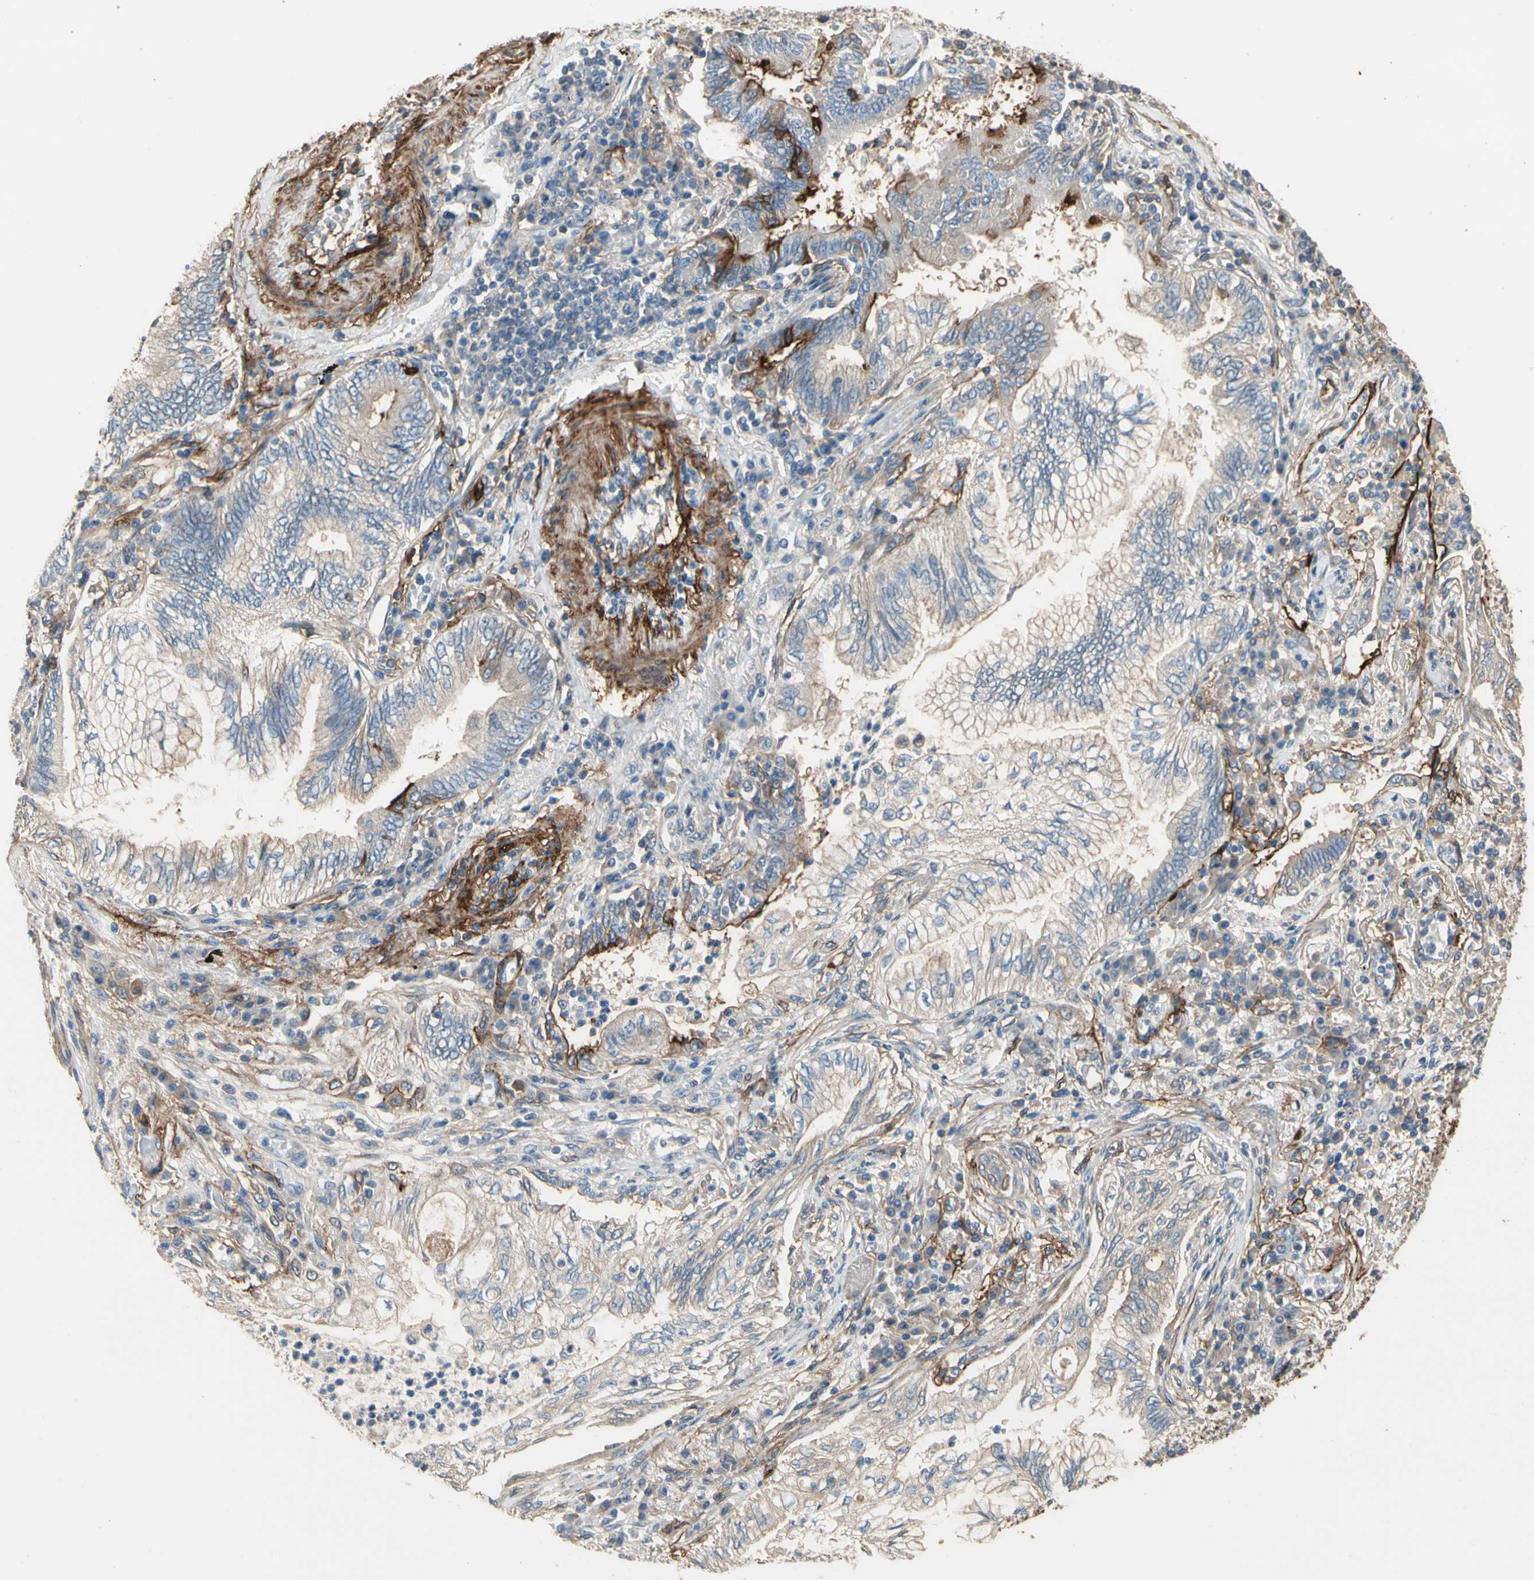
{"staining": {"intensity": "weak", "quantity": ">75%", "location": "cytoplasmic/membranous"}, "tissue": "lung cancer", "cell_type": "Tumor cells", "image_type": "cancer", "snomed": [{"axis": "morphology", "description": "Normal tissue, NOS"}, {"axis": "morphology", "description": "Adenocarcinoma, NOS"}, {"axis": "topography", "description": "Bronchus"}, {"axis": "topography", "description": "Lung"}], "caption": "Human lung cancer (adenocarcinoma) stained with a protein marker shows weak staining in tumor cells.", "gene": "SUSD2", "patient": {"sex": "female", "age": 70}}